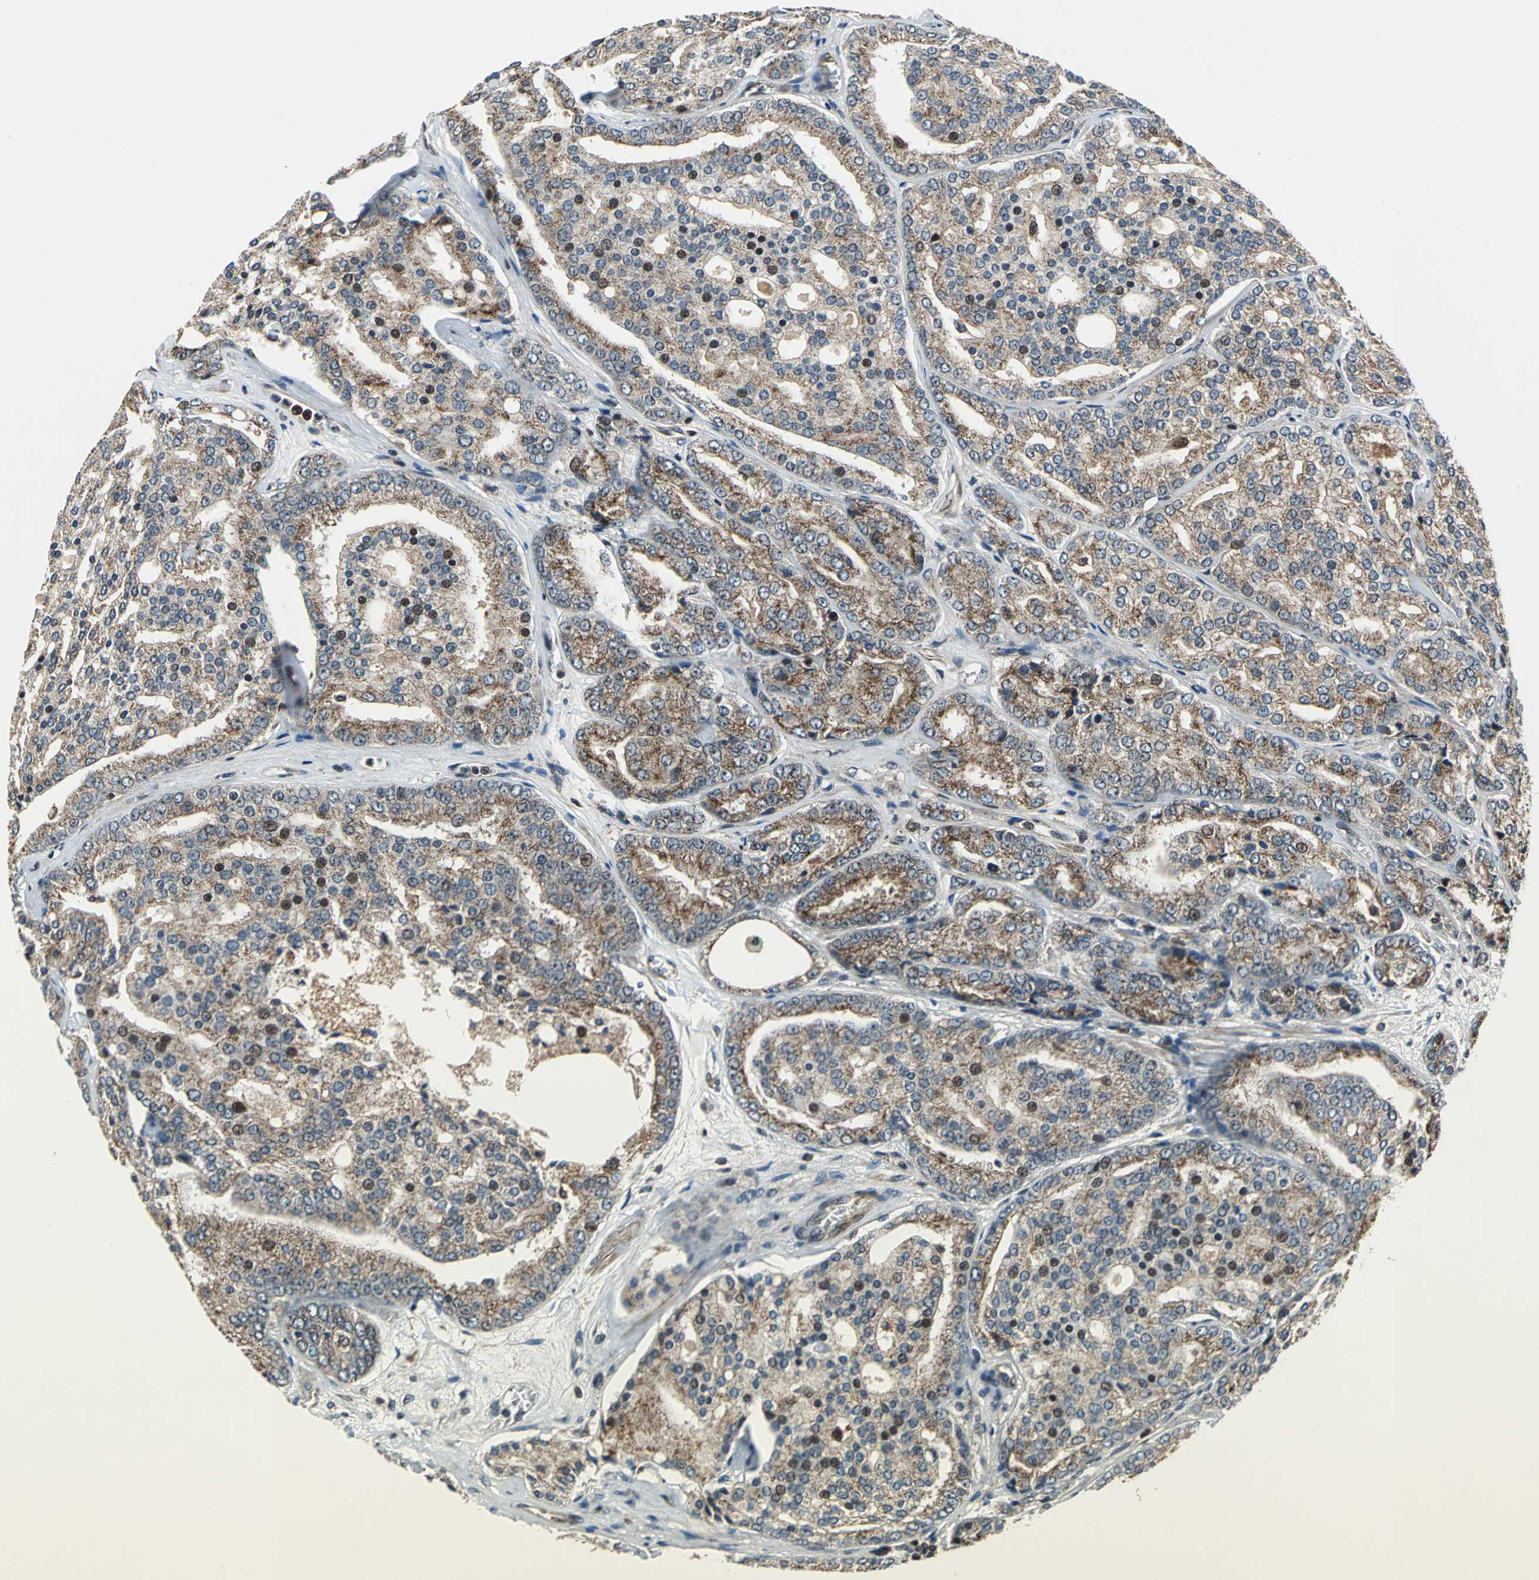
{"staining": {"intensity": "moderate", "quantity": ">75%", "location": "cytoplasmic/membranous,nuclear"}, "tissue": "prostate cancer", "cell_type": "Tumor cells", "image_type": "cancer", "snomed": [{"axis": "morphology", "description": "Adenocarcinoma, High grade"}, {"axis": "topography", "description": "Prostate"}], "caption": "Protein staining of prostate high-grade adenocarcinoma tissue shows moderate cytoplasmic/membranous and nuclear positivity in approximately >75% of tumor cells.", "gene": "AATF", "patient": {"sex": "male", "age": 64}}